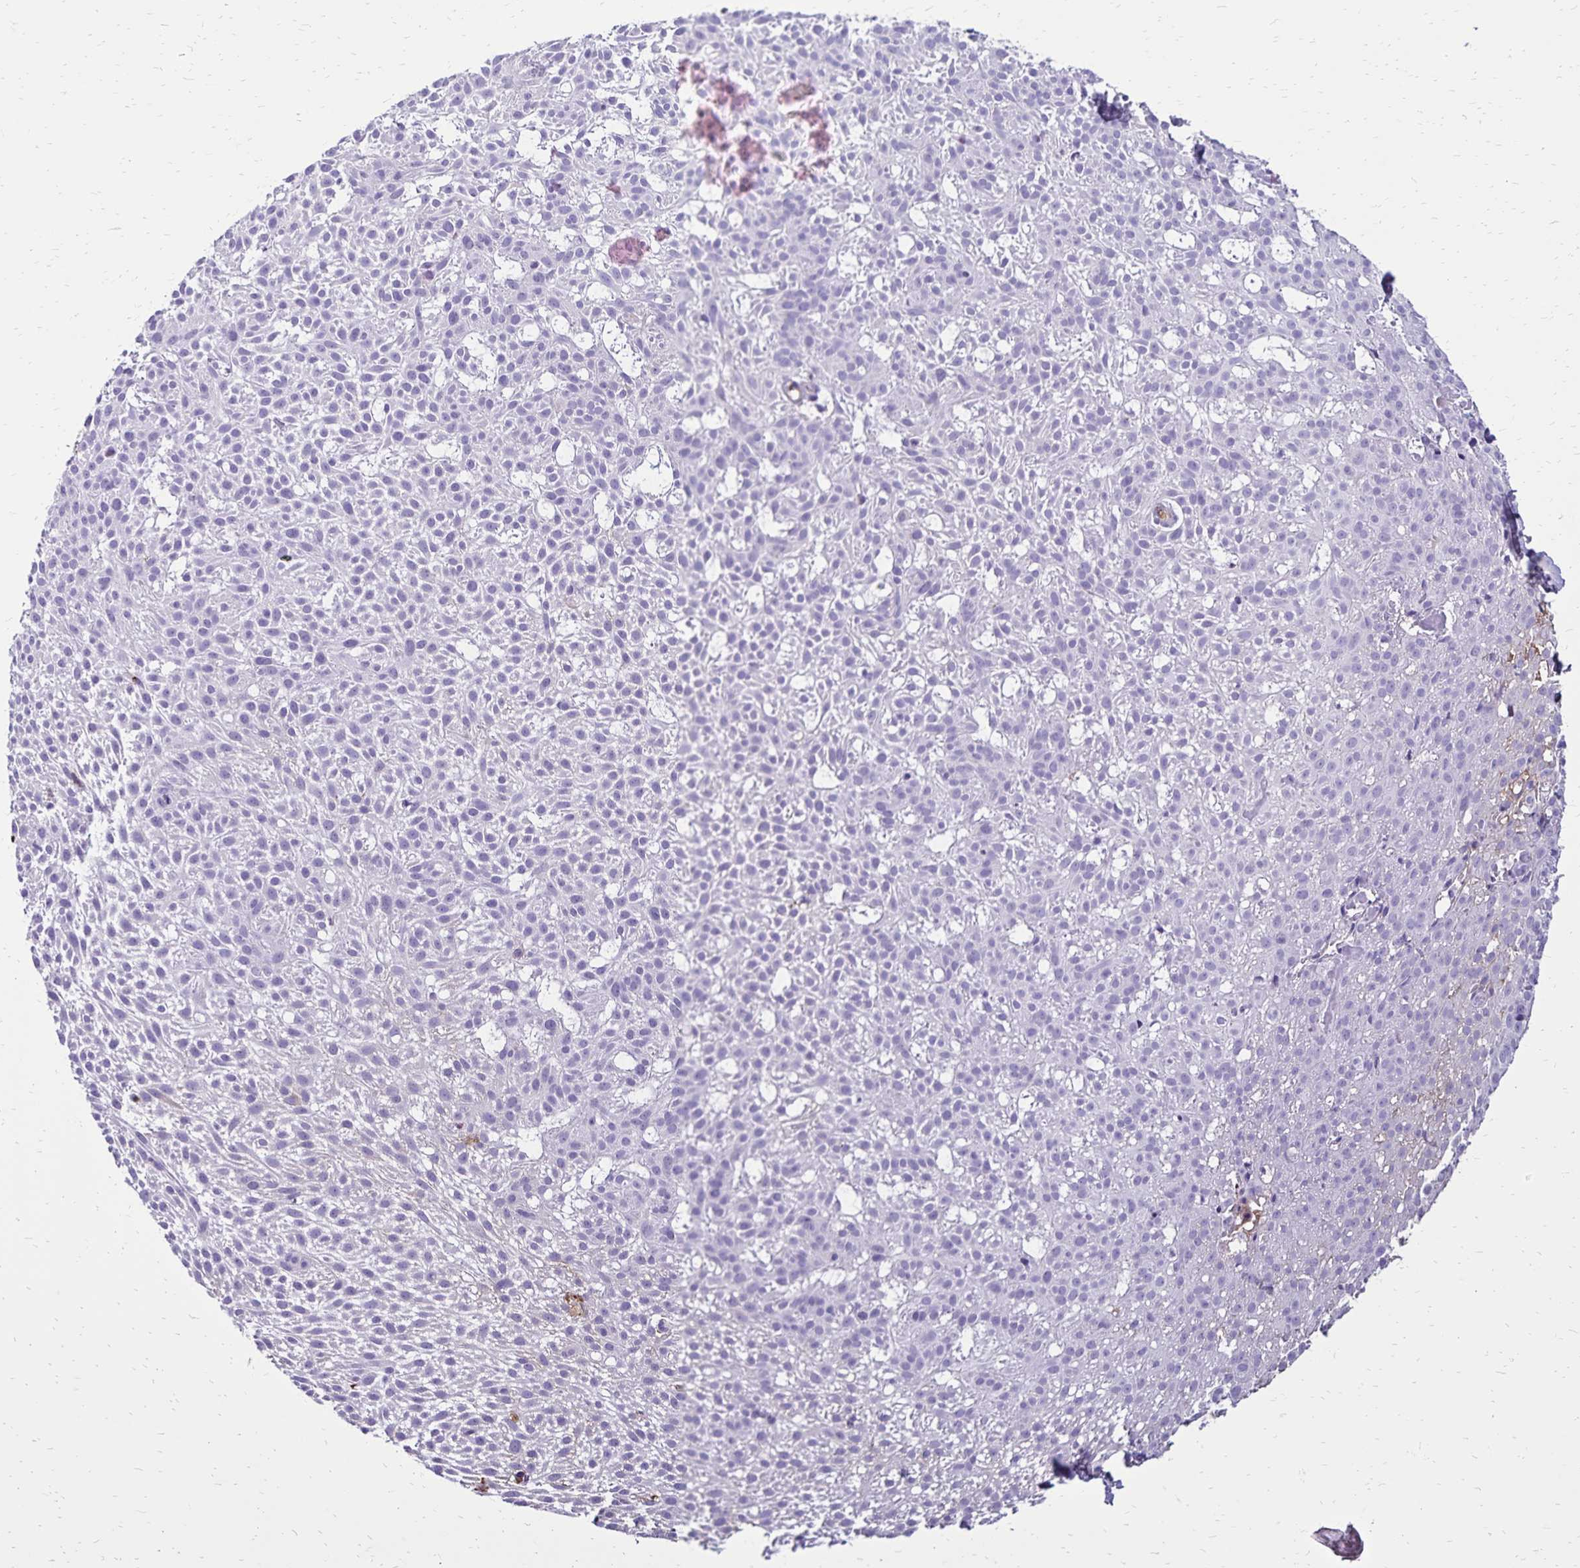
{"staining": {"intensity": "negative", "quantity": "none", "location": "none"}, "tissue": "skin cancer", "cell_type": "Tumor cells", "image_type": "cancer", "snomed": [{"axis": "morphology", "description": "Basal cell carcinoma"}, {"axis": "topography", "description": "Skin"}], "caption": "Image shows no significant protein expression in tumor cells of skin basal cell carcinoma.", "gene": "CD27", "patient": {"sex": "female", "age": 78}}